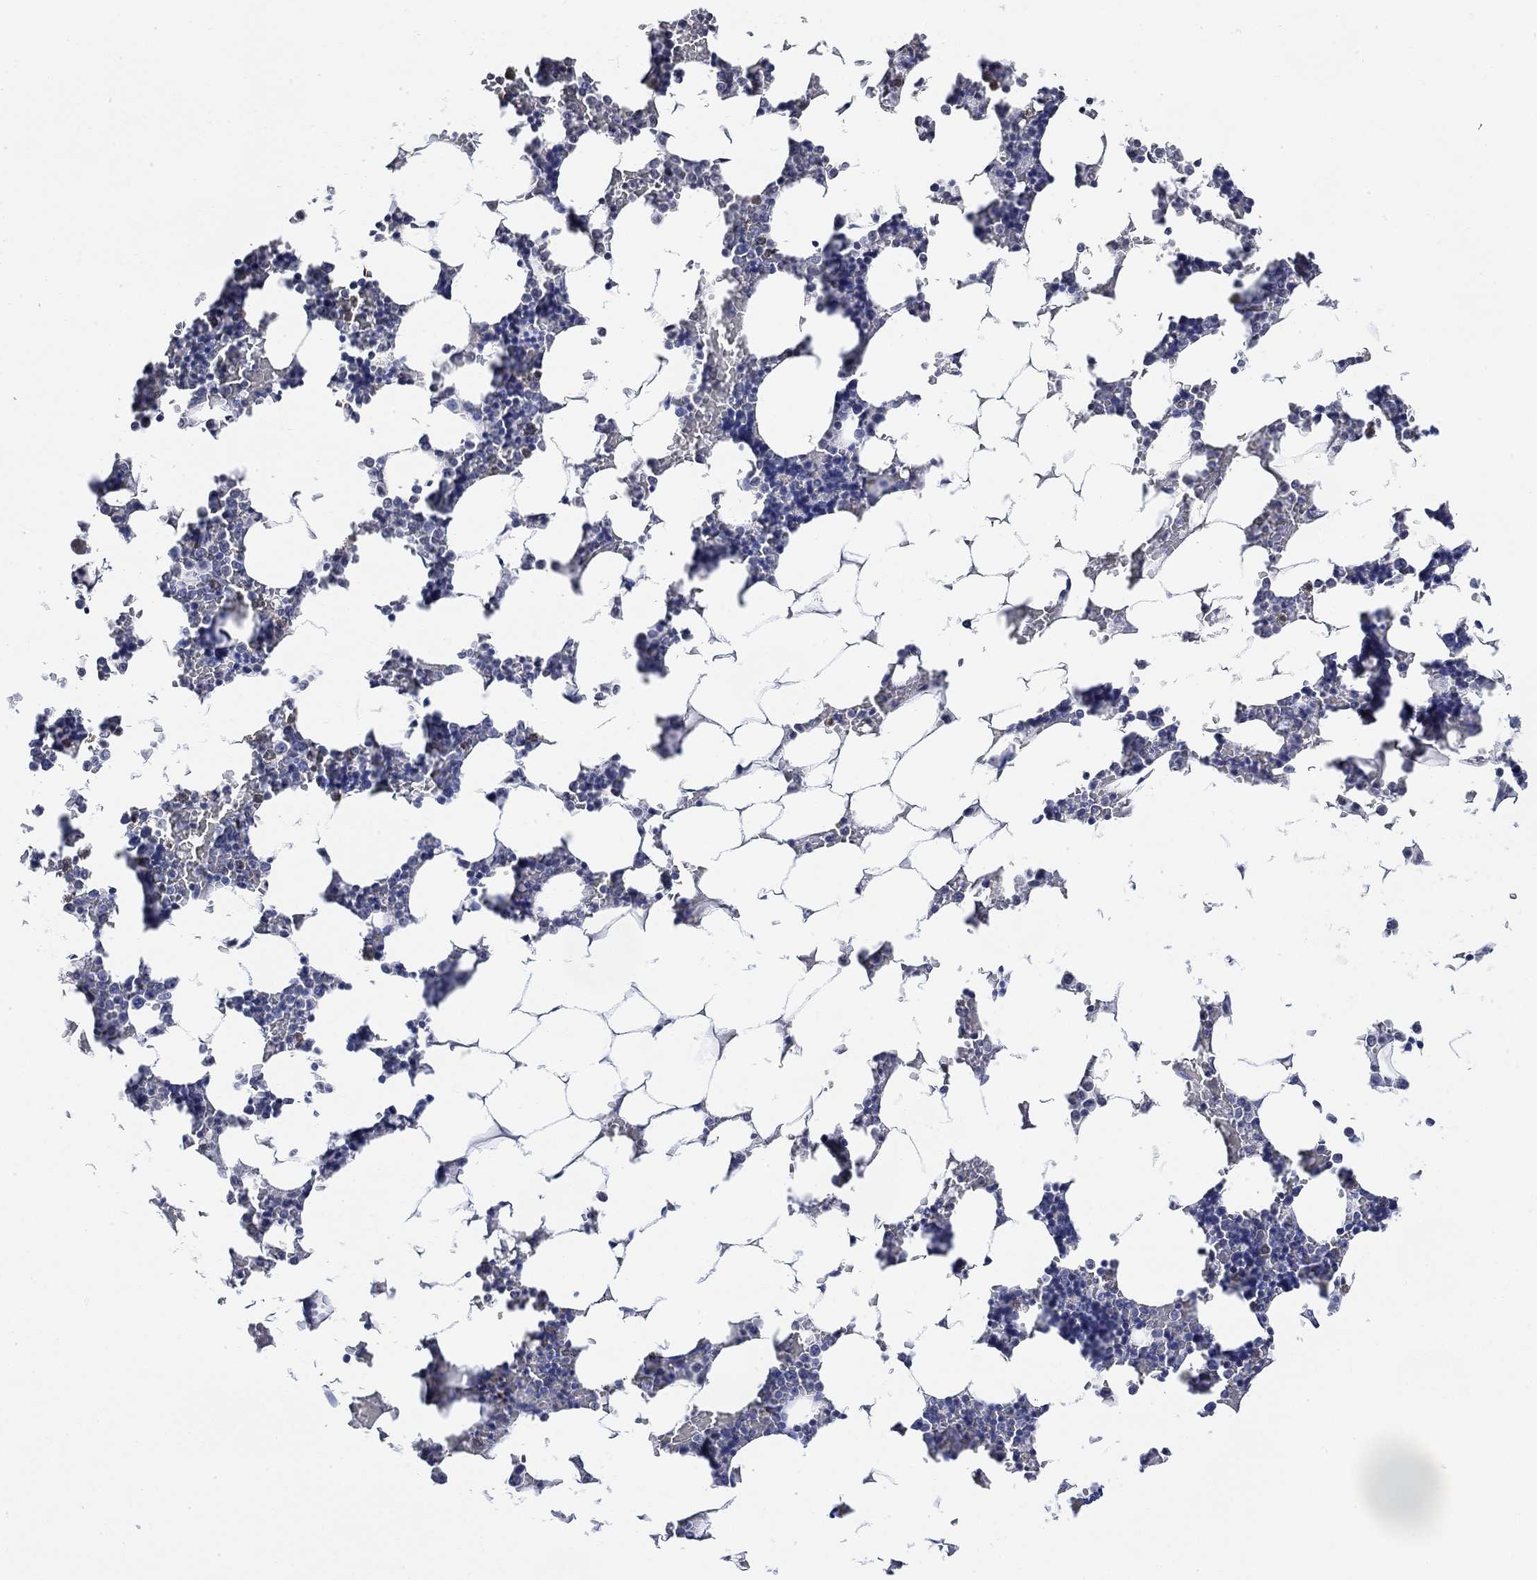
{"staining": {"intensity": "negative", "quantity": "none", "location": "none"}, "tissue": "bone marrow", "cell_type": "Hematopoietic cells", "image_type": "normal", "snomed": [{"axis": "morphology", "description": "Normal tissue, NOS"}, {"axis": "topography", "description": "Bone marrow"}], "caption": "DAB immunohistochemical staining of benign human bone marrow shows no significant expression in hematopoietic cells. The staining is performed using DAB brown chromogen with nuclei counter-stained in using hematoxylin.", "gene": "TMEM255A", "patient": {"sex": "male", "age": 51}}